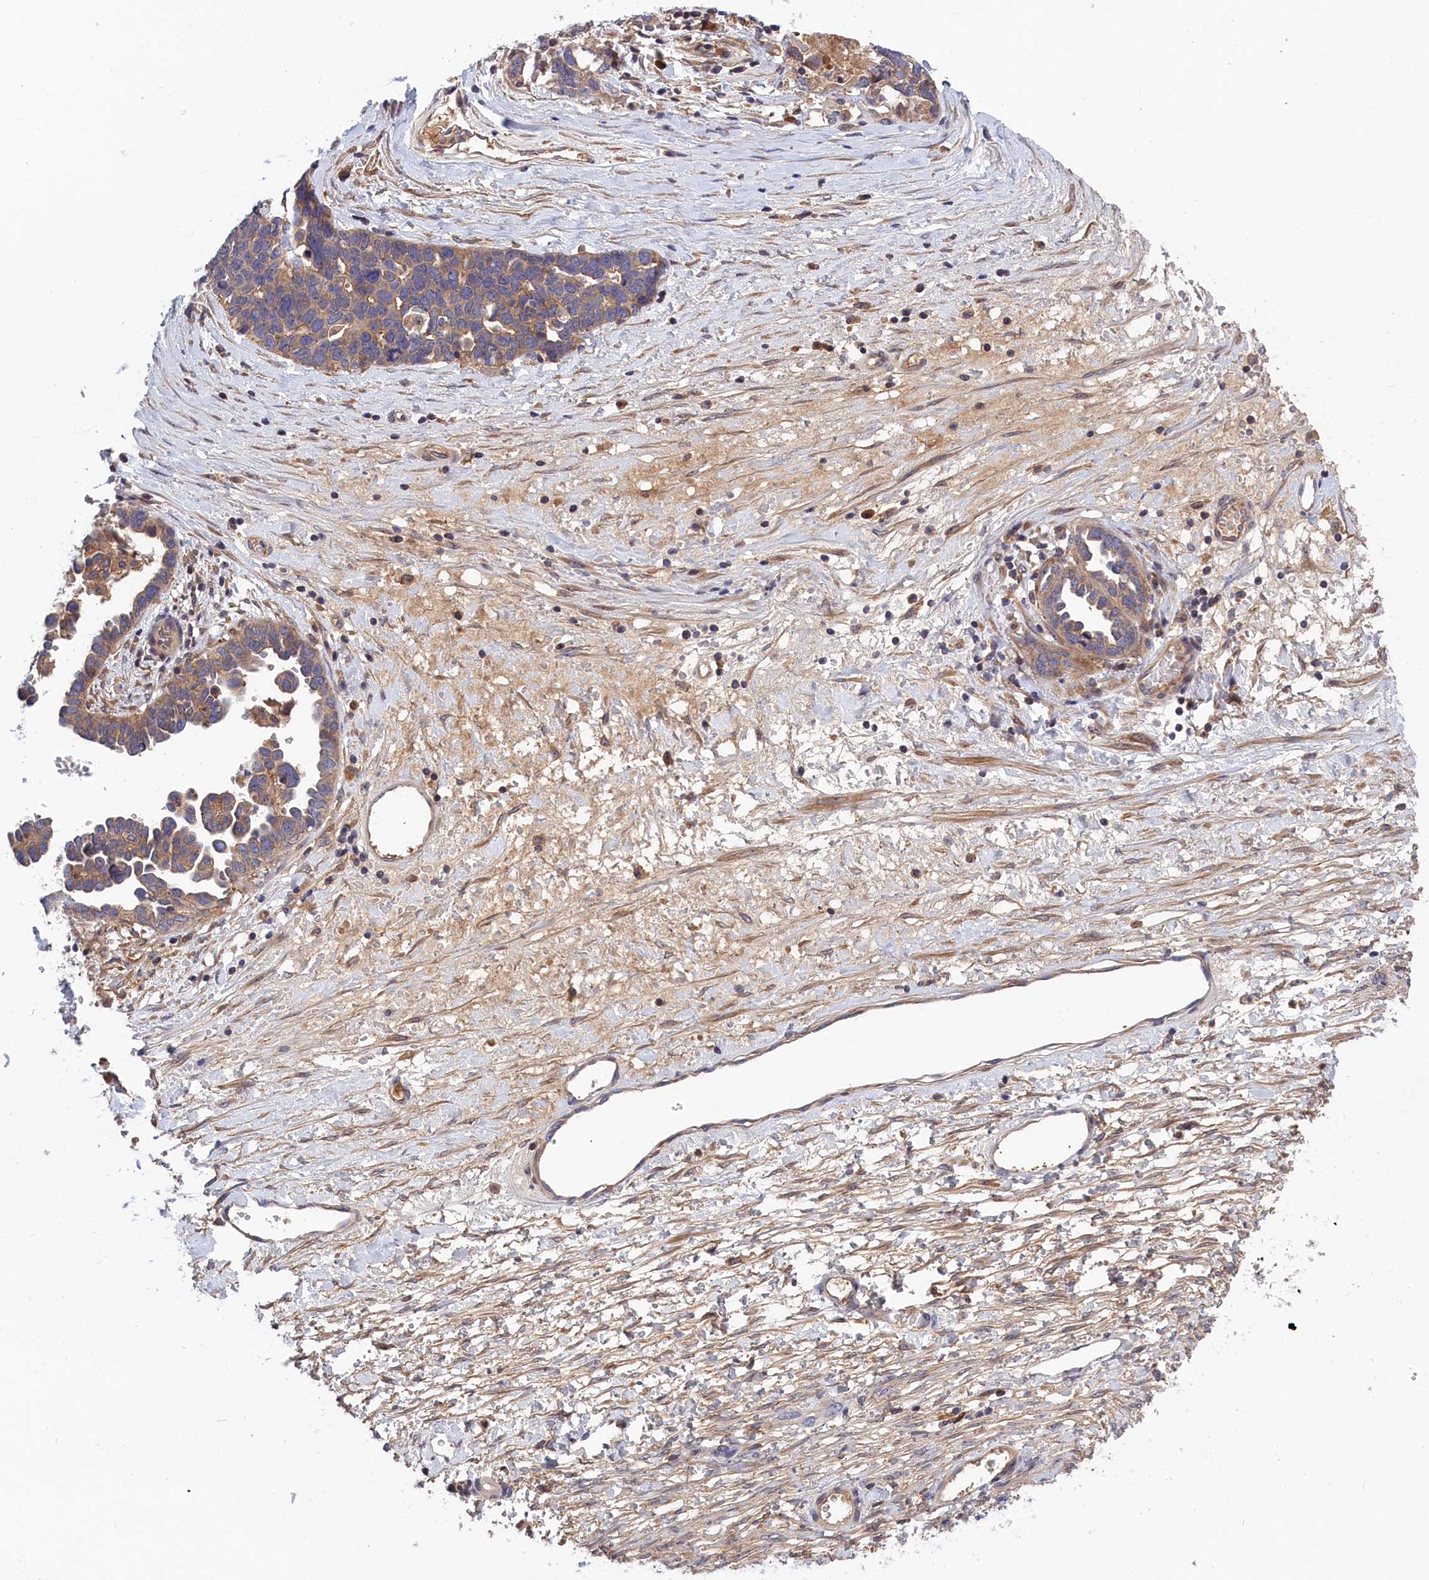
{"staining": {"intensity": "weak", "quantity": ">75%", "location": "cytoplasmic/membranous"}, "tissue": "ovarian cancer", "cell_type": "Tumor cells", "image_type": "cancer", "snomed": [{"axis": "morphology", "description": "Cystadenocarcinoma, serous, NOS"}, {"axis": "topography", "description": "Ovary"}], "caption": "IHC staining of ovarian serous cystadenocarcinoma, which shows low levels of weak cytoplasmic/membranous staining in about >75% of tumor cells indicating weak cytoplasmic/membranous protein staining. The staining was performed using DAB (3,3'-diaminobenzidine) (brown) for protein detection and nuclei were counterstained in hematoxylin (blue).", "gene": "CRACD", "patient": {"sex": "female", "age": 54}}